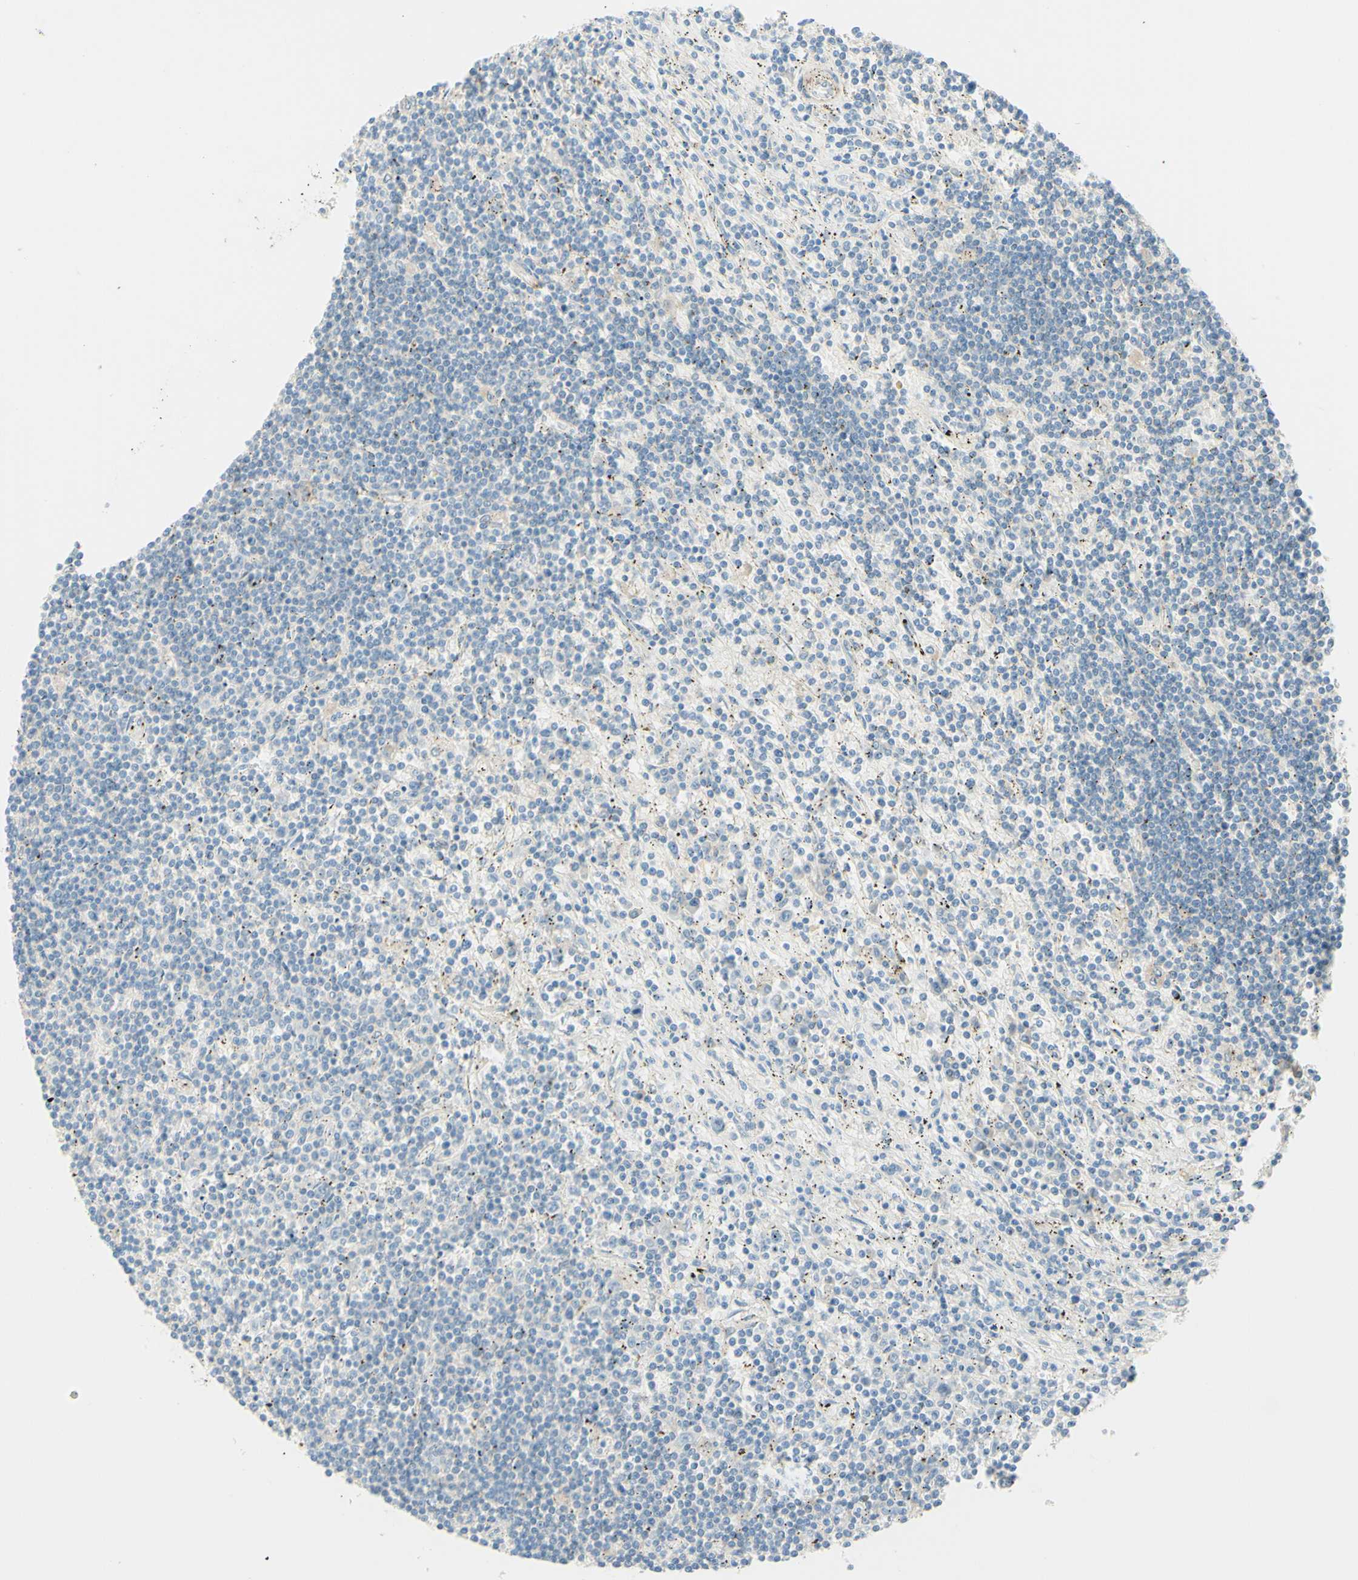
{"staining": {"intensity": "negative", "quantity": "none", "location": "none"}, "tissue": "lymphoma", "cell_type": "Tumor cells", "image_type": "cancer", "snomed": [{"axis": "morphology", "description": "Malignant lymphoma, non-Hodgkin's type, Low grade"}, {"axis": "topography", "description": "Spleen"}], "caption": "An immunohistochemistry (IHC) image of low-grade malignant lymphoma, non-Hodgkin's type is shown. There is no staining in tumor cells of low-grade malignant lymphoma, non-Hodgkin's type. The staining is performed using DAB brown chromogen with nuclei counter-stained in using hematoxylin.", "gene": "ALCAM", "patient": {"sex": "male", "age": 76}}